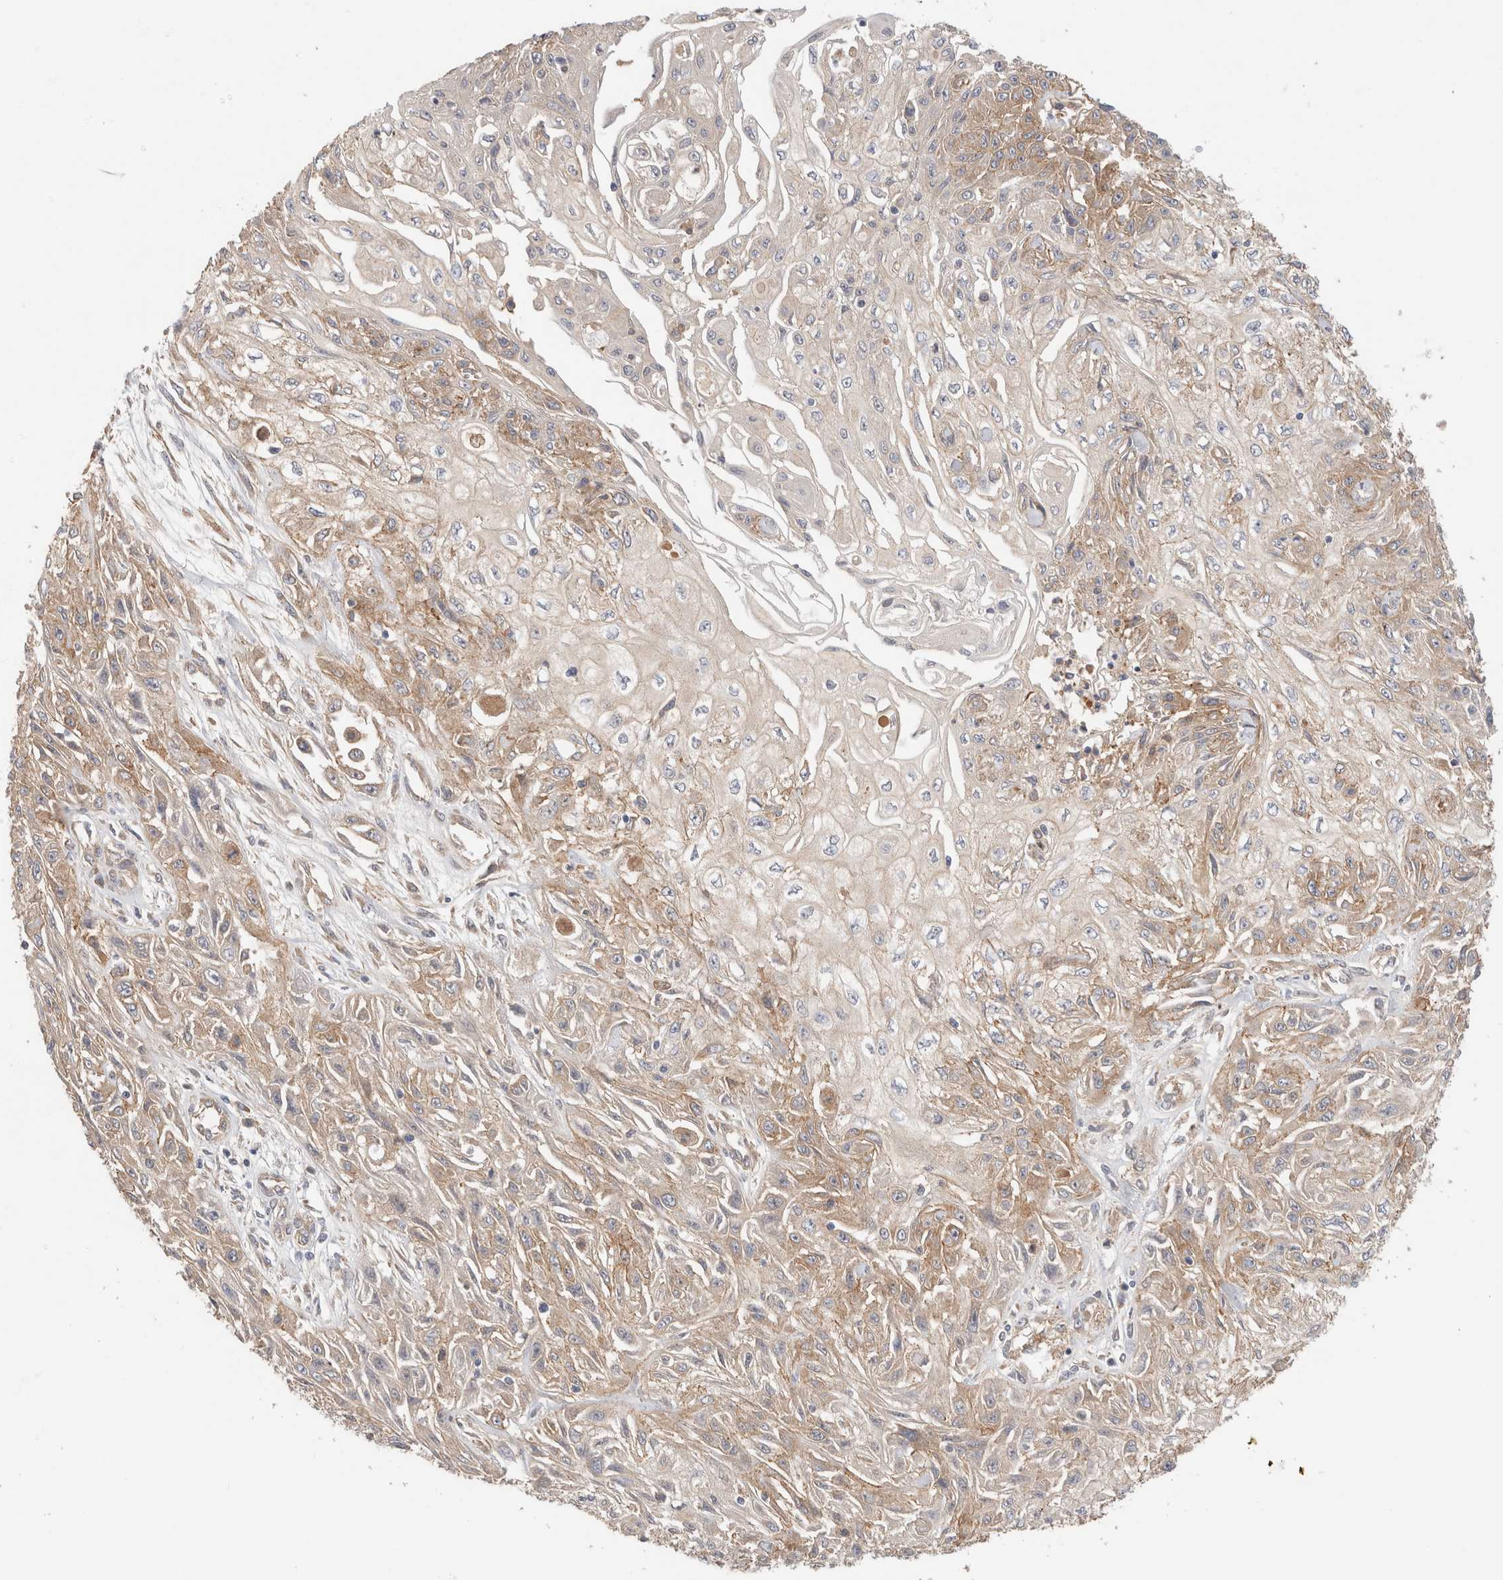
{"staining": {"intensity": "moderate", "quantity": ">75%", "location": "cytoplasmic/membranous"}, "tissue": "skin cancer", "cell_type": "Tumor cells", "image_type": "cancer", "snomed": [{"axis": "morphology", "description": "Squamous cell carcinoma, NOS"}, {"axis": "morphology", "description": "Squamous cell carcinoma, metastatic, NOS"}, {"axis": "topography", "description": "Skin"}, {"axis": "topography", "description": "Lymph node"}], "caption": "Immunohistochemistry histopathology image of neoplastic tissue: skin cancer (metastatic squamous cell carcinoma) stained using IHC shows medium levels of moderate protein expression localized specifically in the cytoplasmic/membranous of tumor cells, appearing as a cytoplasmic/membranous brown color.", "gene": "SGK3", "patient": {"sex": "male", "age": 75}}